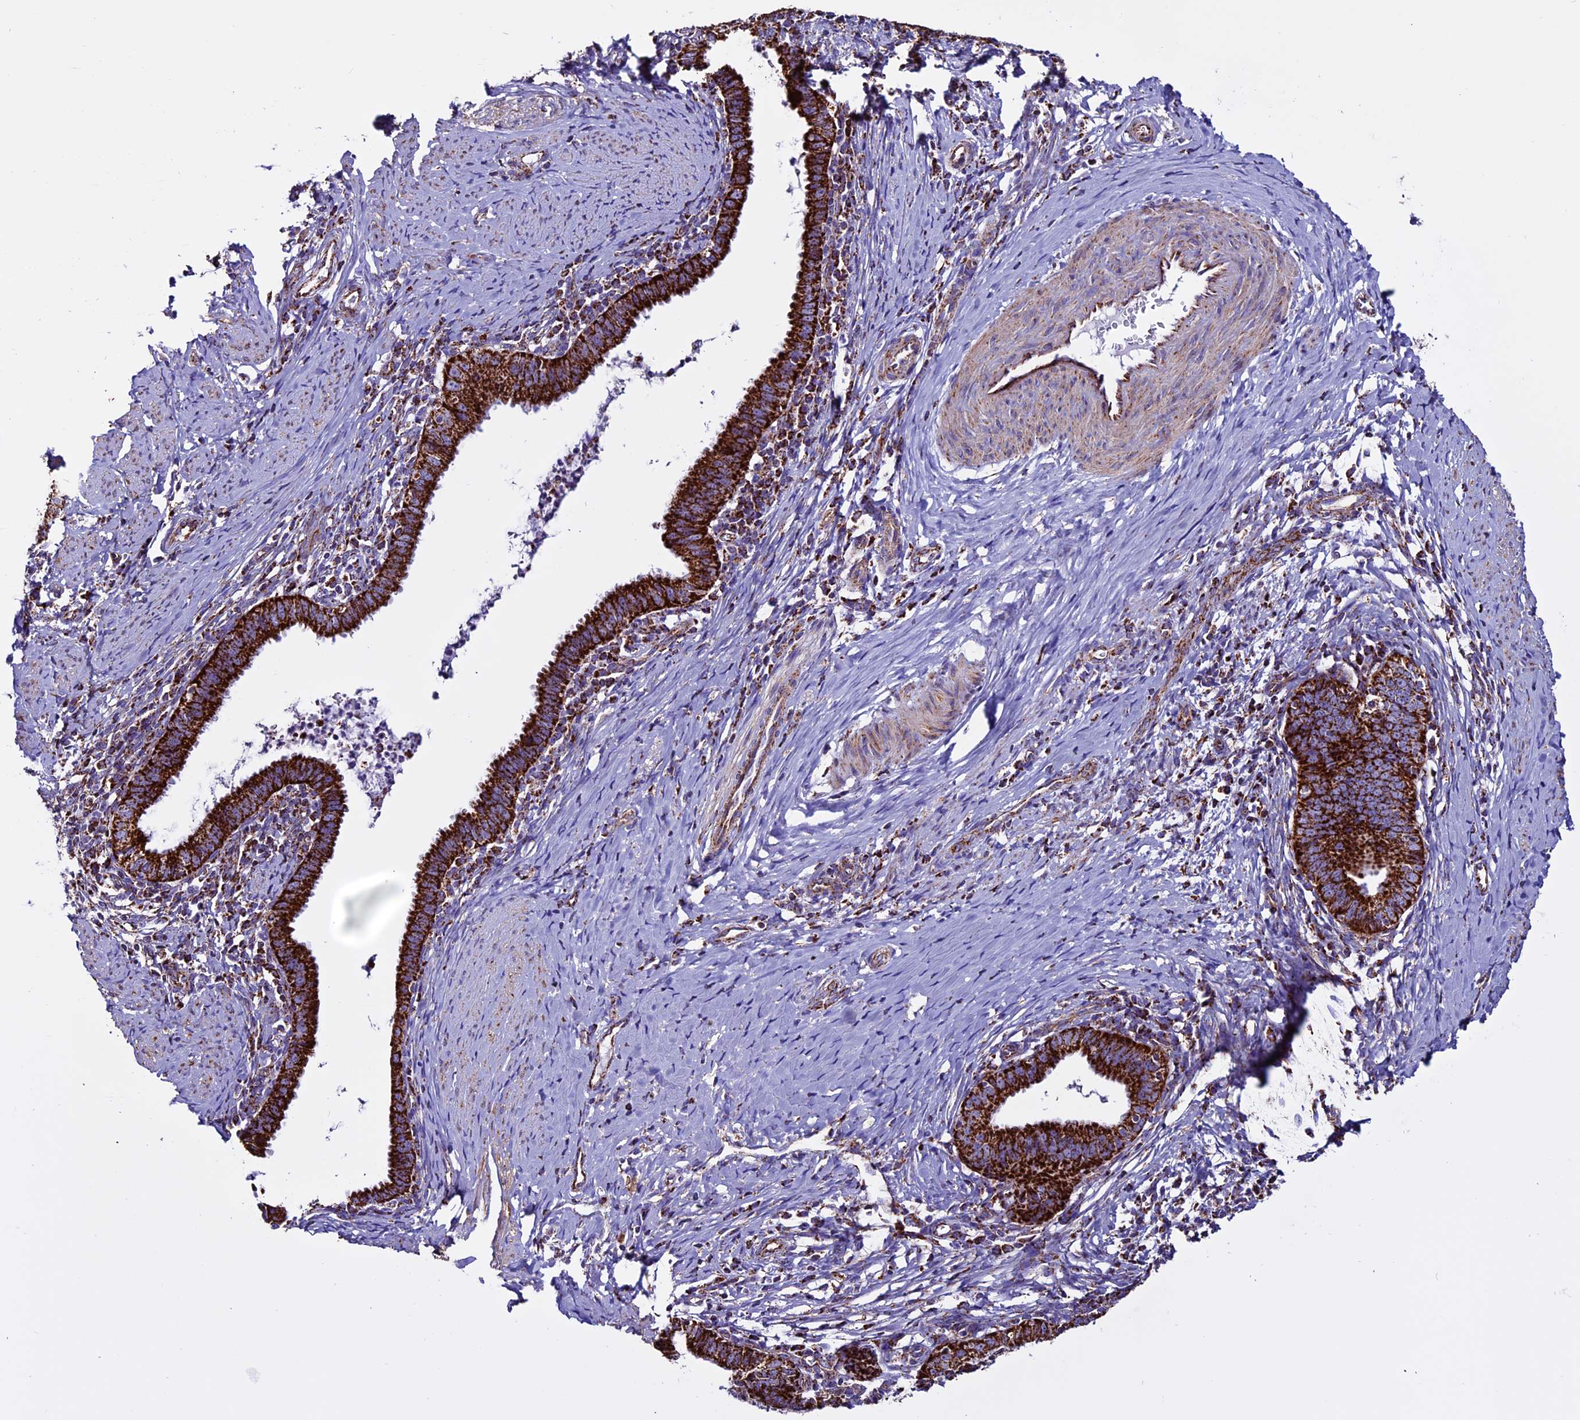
{"staining": {"intensity": "strong", "quantity": ">75%", "location": "cytoplasmic/membranous"}, "tissue": "cervical cancer", "cell_type": "Tumor cells", "image_type": "cancer", "snomed": [{"axis": "morphology", "description": "Adenocarcinoma, NOS"}, {"axis": "topography", "description": "Cervix"}], "caption": "Immunohistochemistry (IHC) (DAB (3,3'-diaminobenzidine)) staining of human cervical cancer reveals strong cytoplasmic/membranous protein expression in approximately >75% of tumor cells.", "gene": "CX3CL1", "patient": {"sex": "female", "age": 36}}